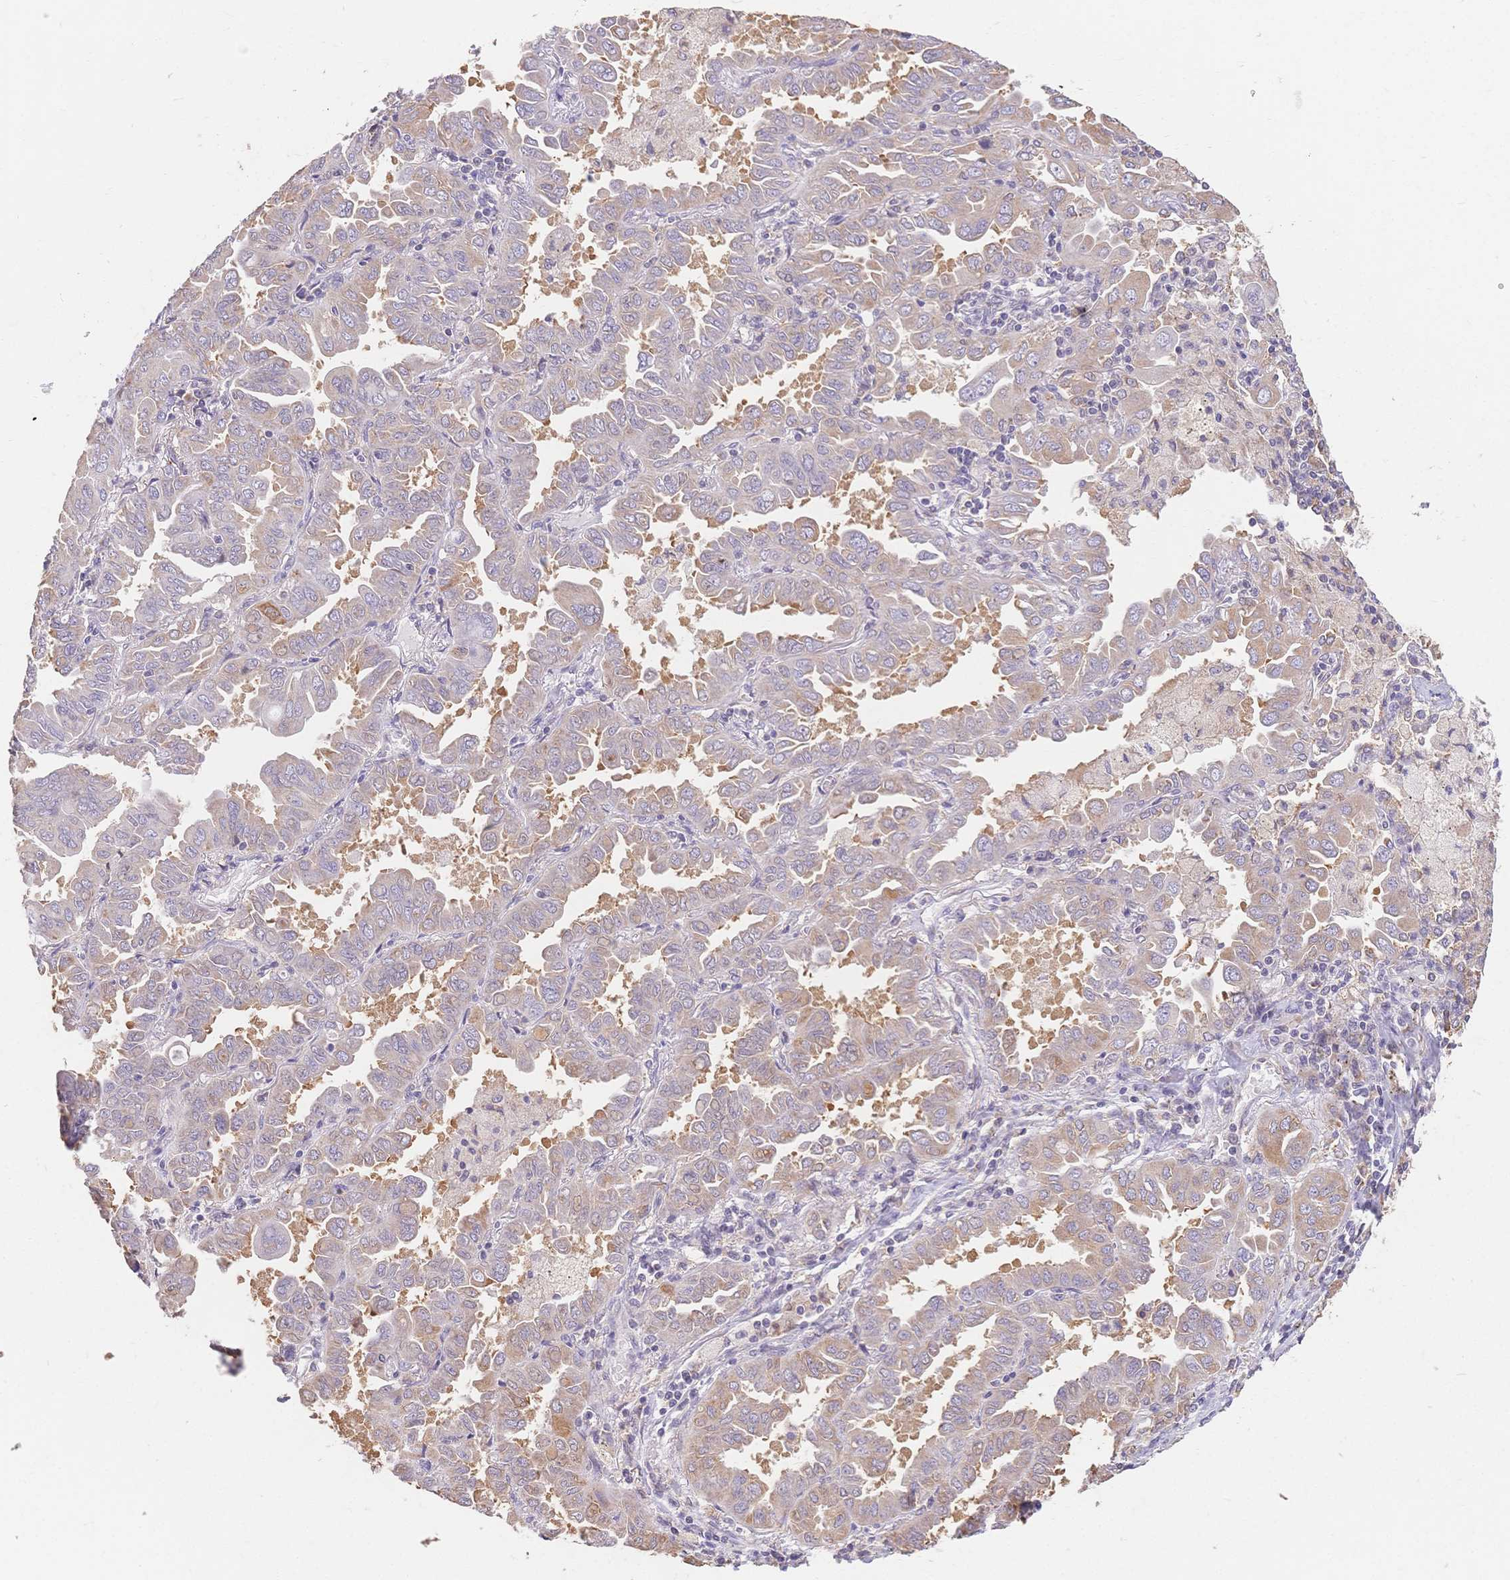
{"staining": {"intensity": "weak", "quantity": "25%-75%", "location": "cytoplasmic/membranous"}, "tissue": "lung cancer", "cell_type": "Tumor cells", "image_type": "cancer", "snomed": [{"axis": "morphology", "description": "Adenocarcinoma, NOS"}, {"axis": "topography", "description": "Lung"}], "caption": "A photomicrograph of lung cancer stained for a protein exhibits weak cytoplasmic/membranous brown staining in tumor cells.", "gene": "HS3ST5", "patient": {"sex": "male", "age": 64}}